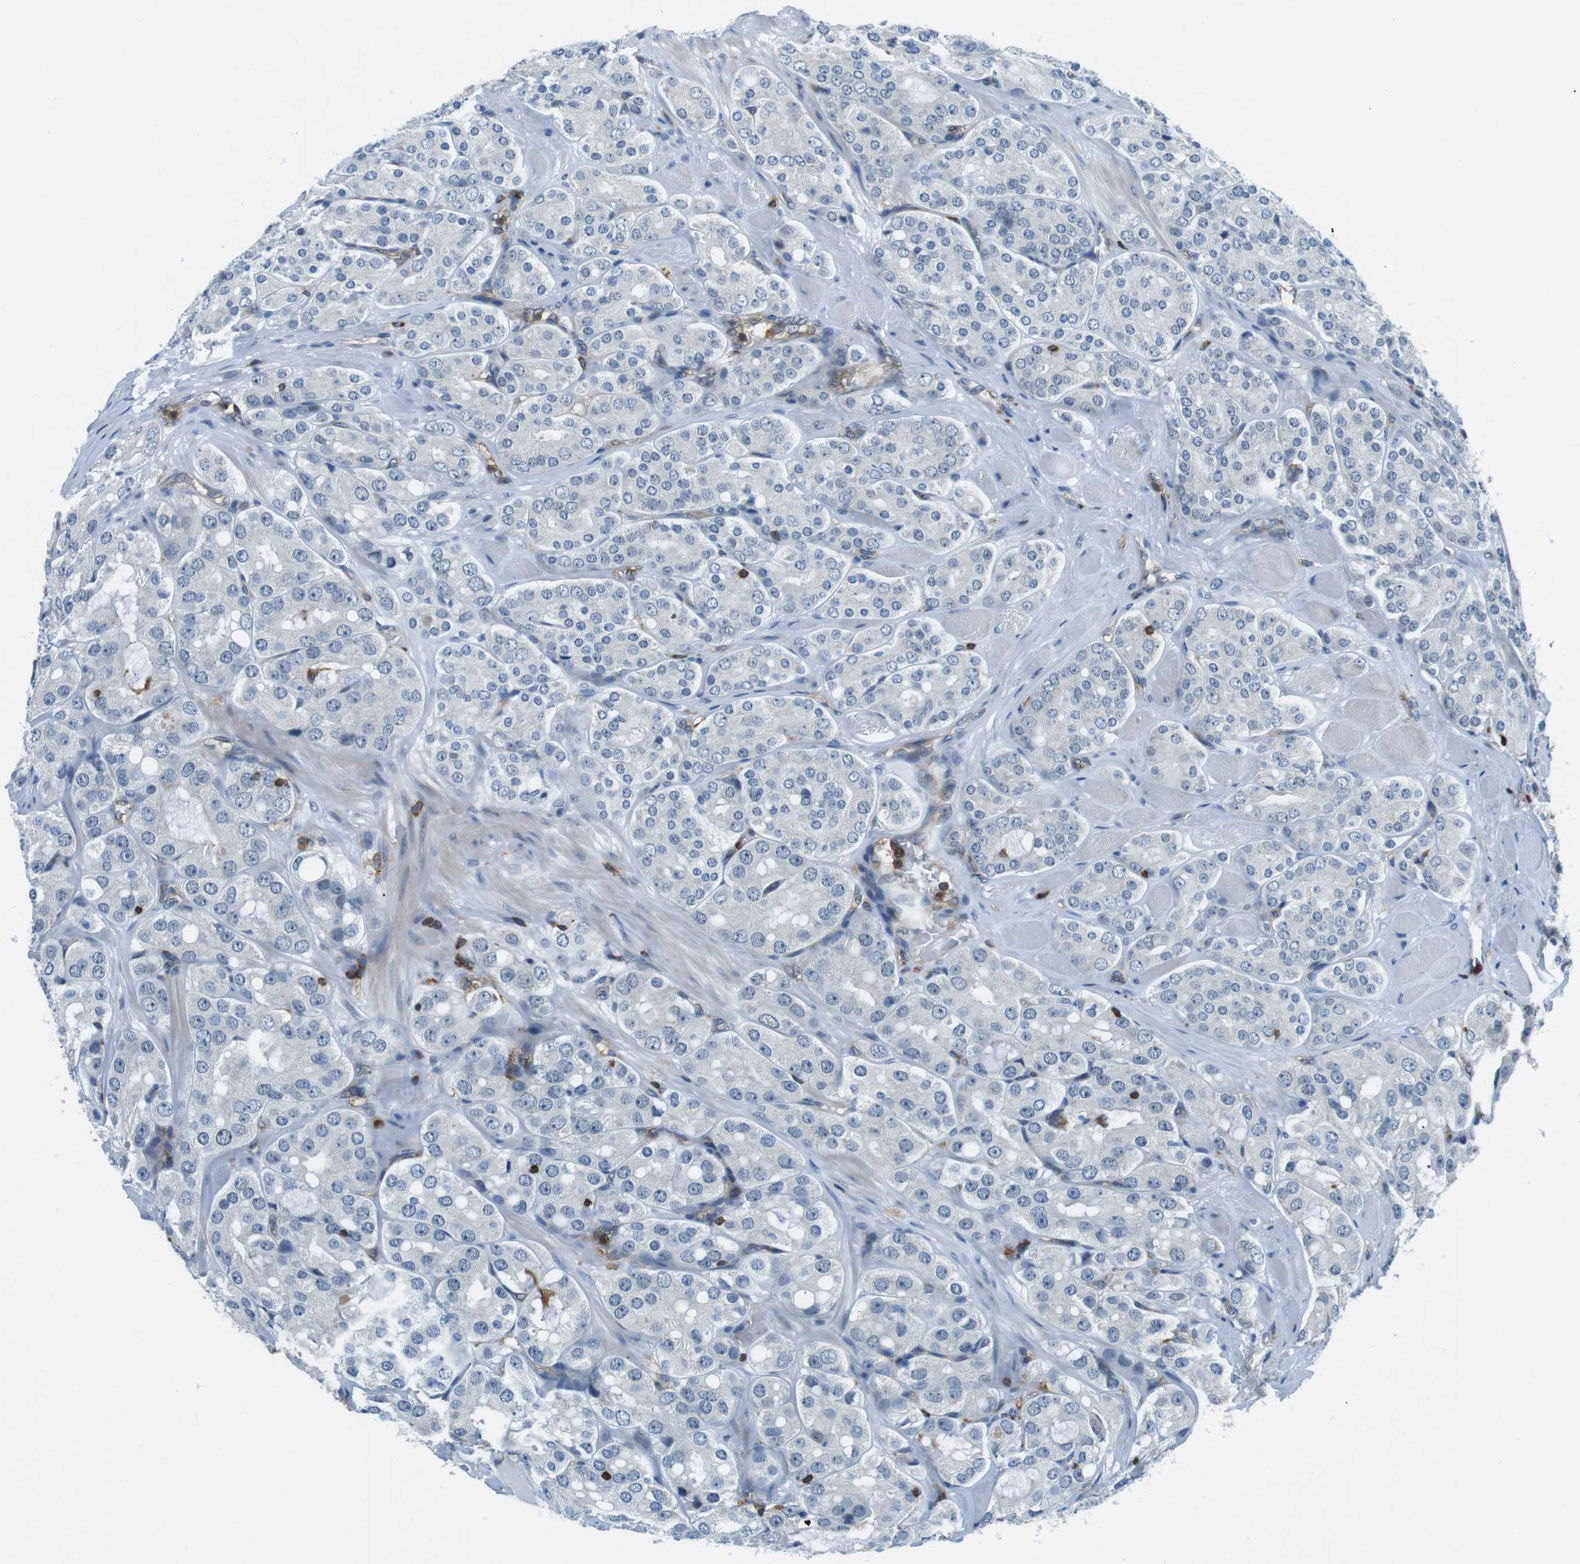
{"staining": {"intensity": "negative", "quantity": "none", "location": "none"}, "tissue": "prostate cancer", "cell_type": "Tumor cells", "image_type": "cancer", "snomed": [{"axis": "morphology", "description": "Adenocarcinoma, High grade"}, {"axis": "topography", "description": "Prostate"}], "caption": "Human prostate high-grade adenocarcinoma stained for a protein using IHC reveals no positivity in tumor cells.", "gene": "STK10", "patient": {"sex": "male", "age": 65}}